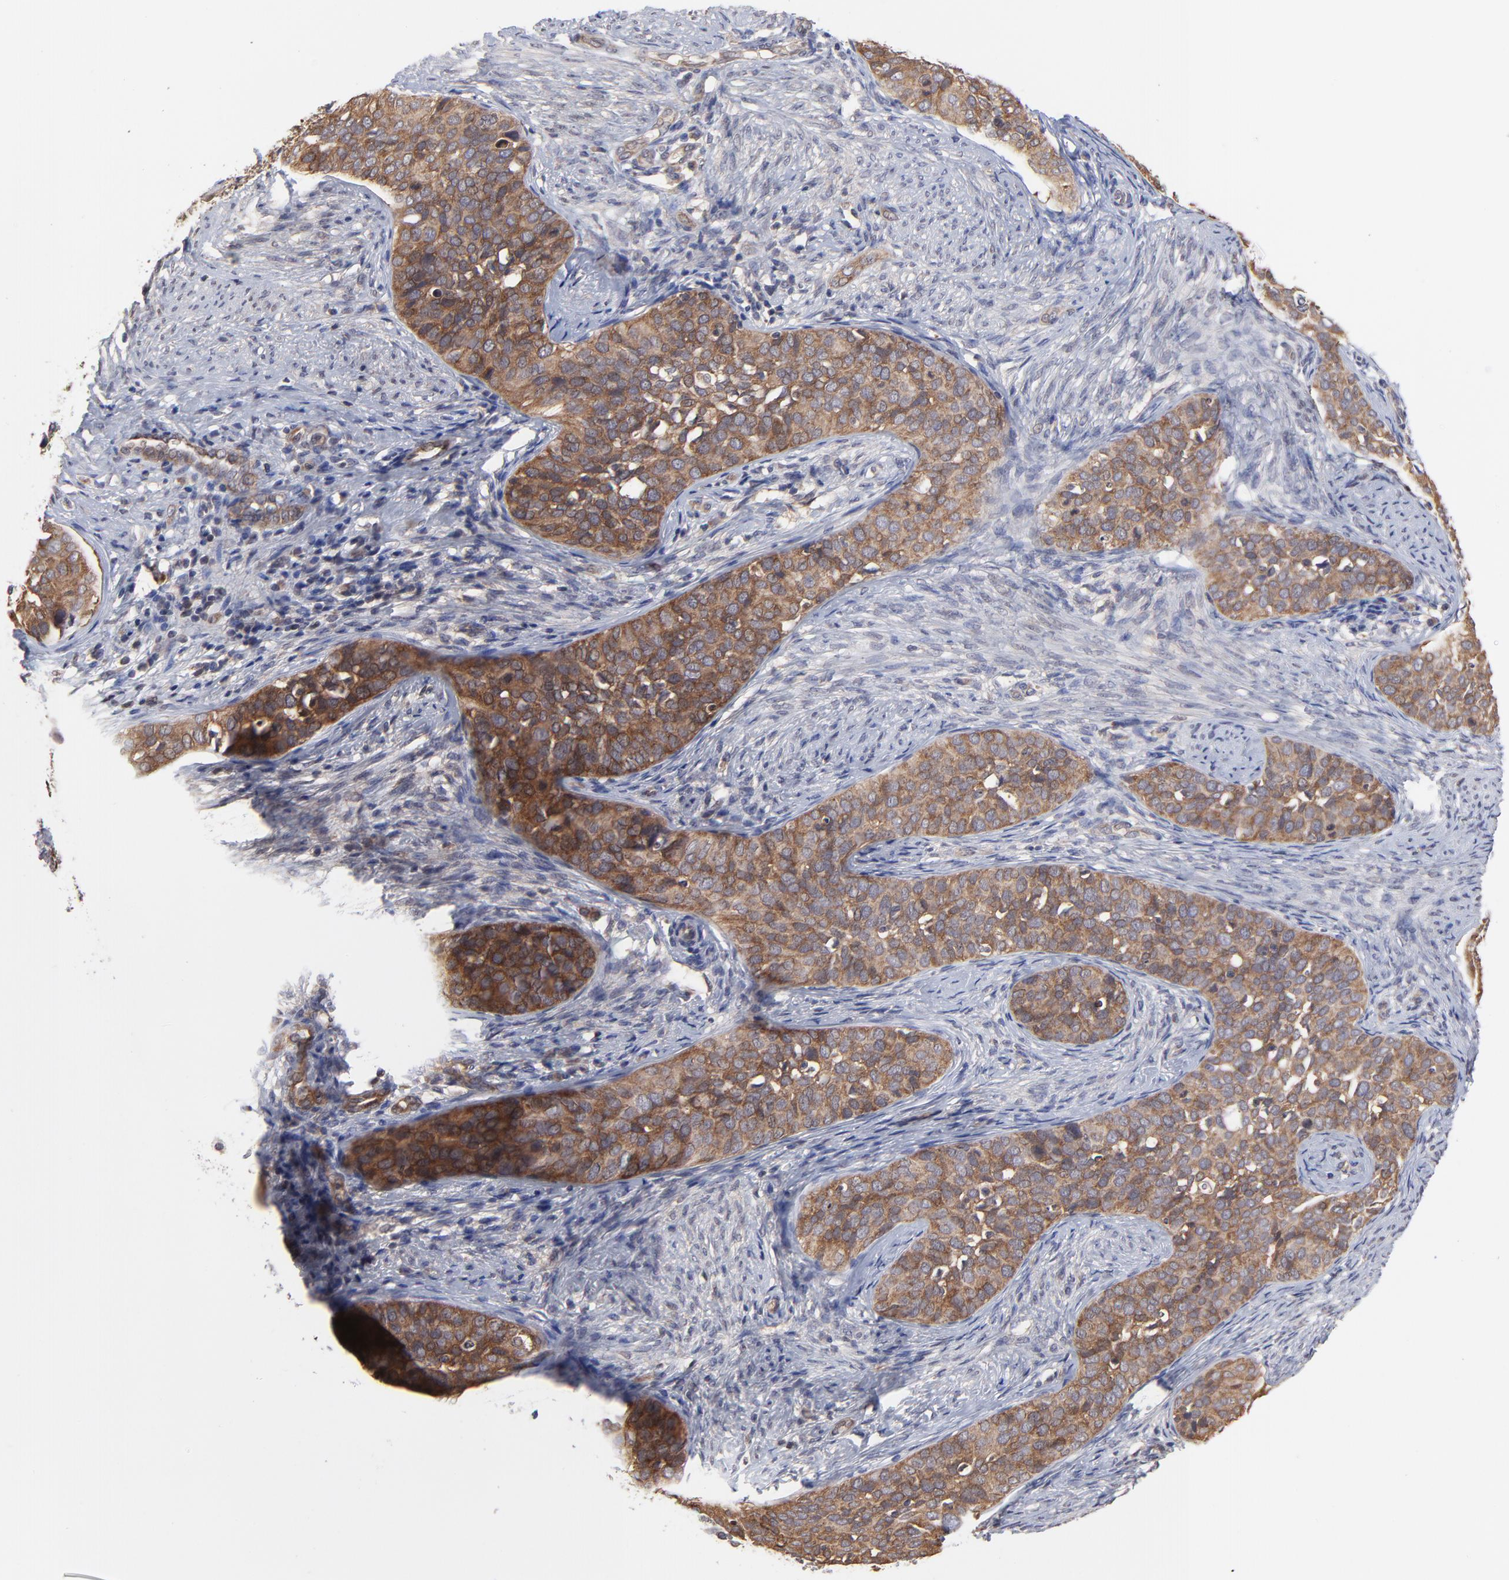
{"staining": {"intensity": "moderate", "quantity": ">75%", "location": "cytoplasmic/membranous"}, "tissue": "cervical cancer", "cell_type": "Tumor cells", "image_type": "cancer", "snomed": [{"axis": "morphology", "description": "Squamous cell carcinoma, NOS"}, {"axis": "topography", "description": "Cervix"}], "caption": "Approximately >75% of tumor cells in cervical cancer demonstrate moderate cytoplasmic/membranous protein staining as visualized by brown immunohistochemical staining.", "gene": "GART", "patient": {"sex": "female", "age": 31}}